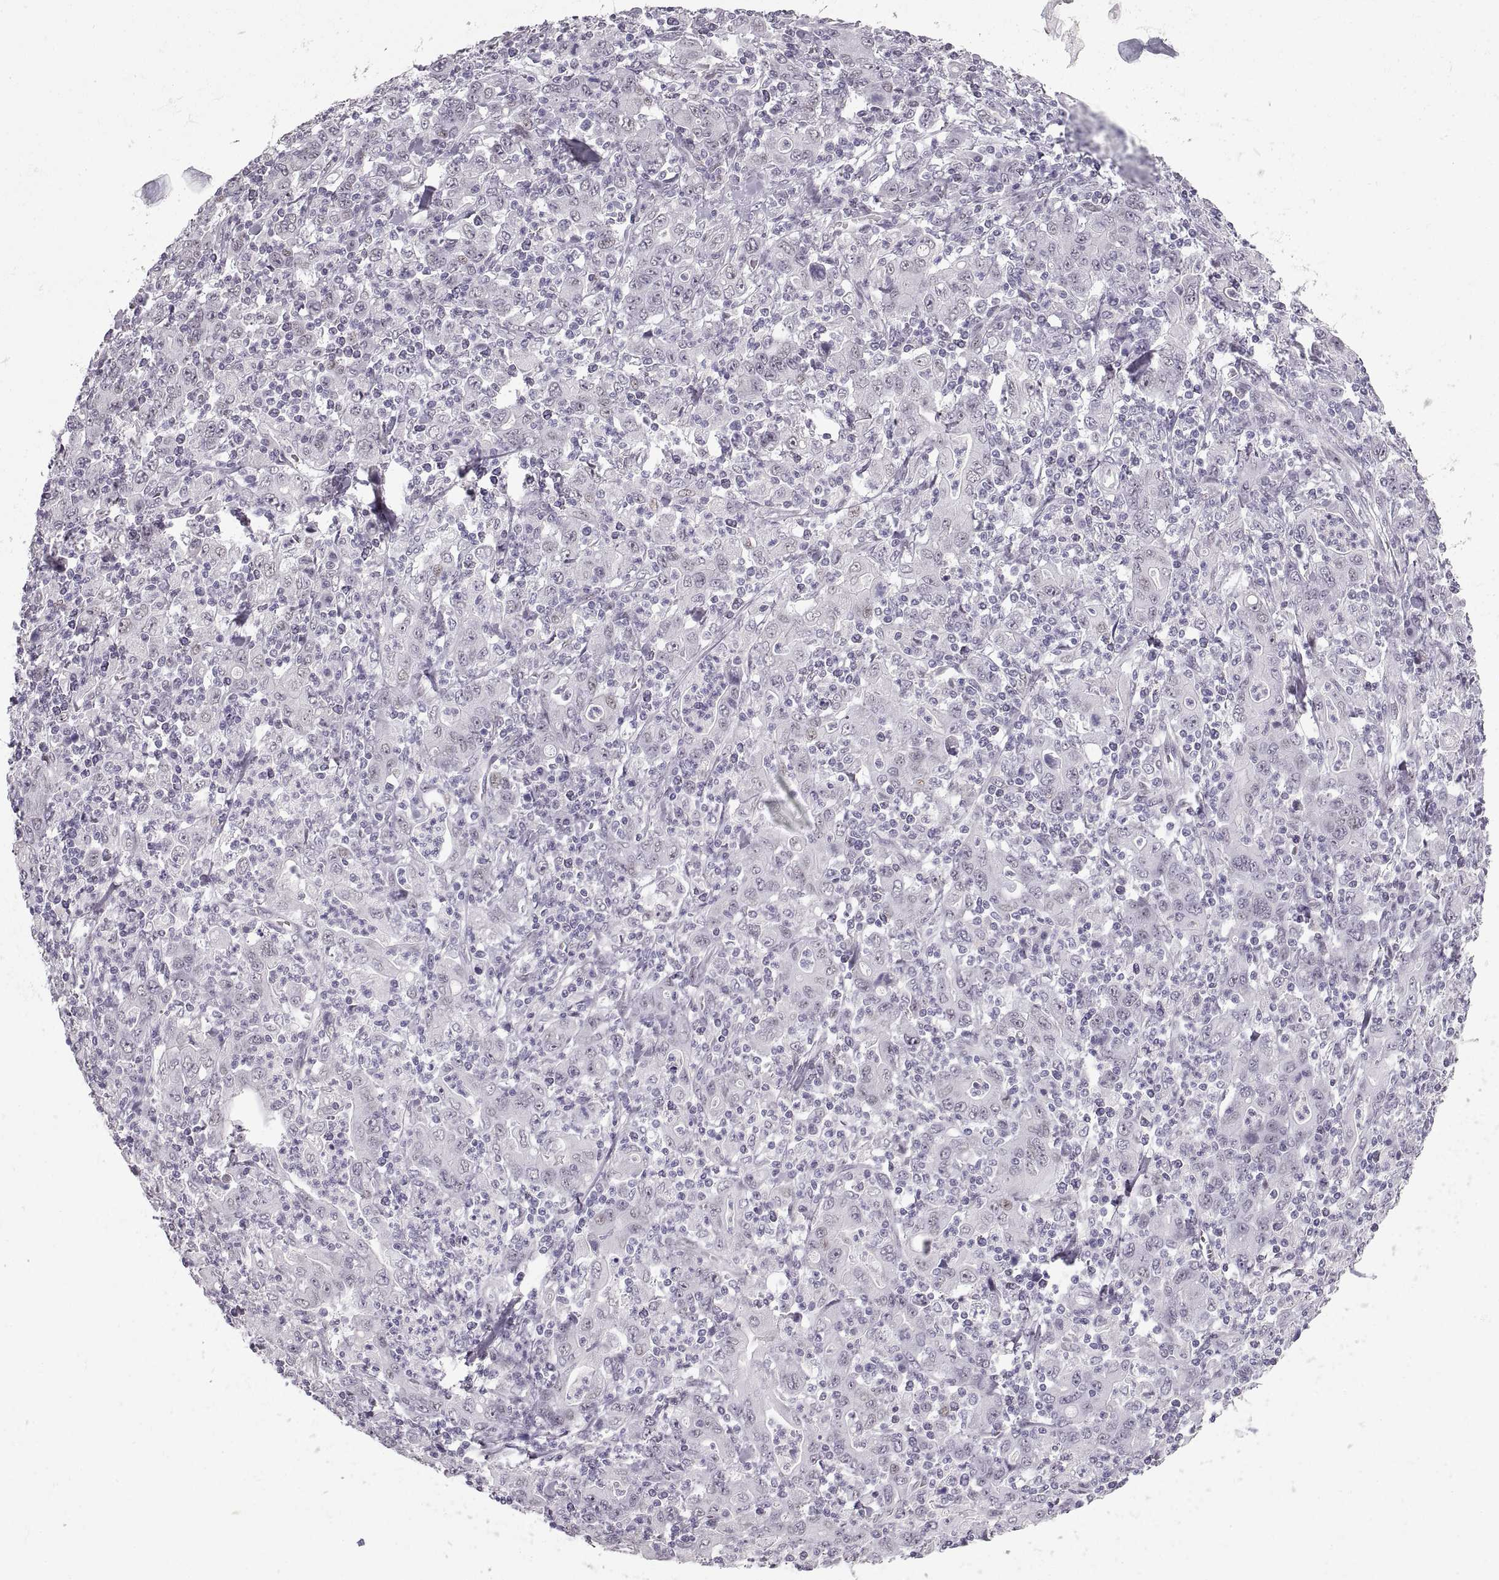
{"staining": {"intensity": "negative", "quantity": "none", "location": "none"}, "tissue": "stomach cancer", "cell_type": "Tumor cells", "image_type": "cancer", "snomed": [{"axis": "morphology", "description": "Adenocarcinoma, NOS"}, {"axis": "topography", "description": "Stomach, upper"}], "caption": "Human stomach cancer stained for a protein using immunohistochemistry exhibits no expression in tumor cells.", "gene": "NANOS3", "patient": {"sex": "male", "age": 69}}